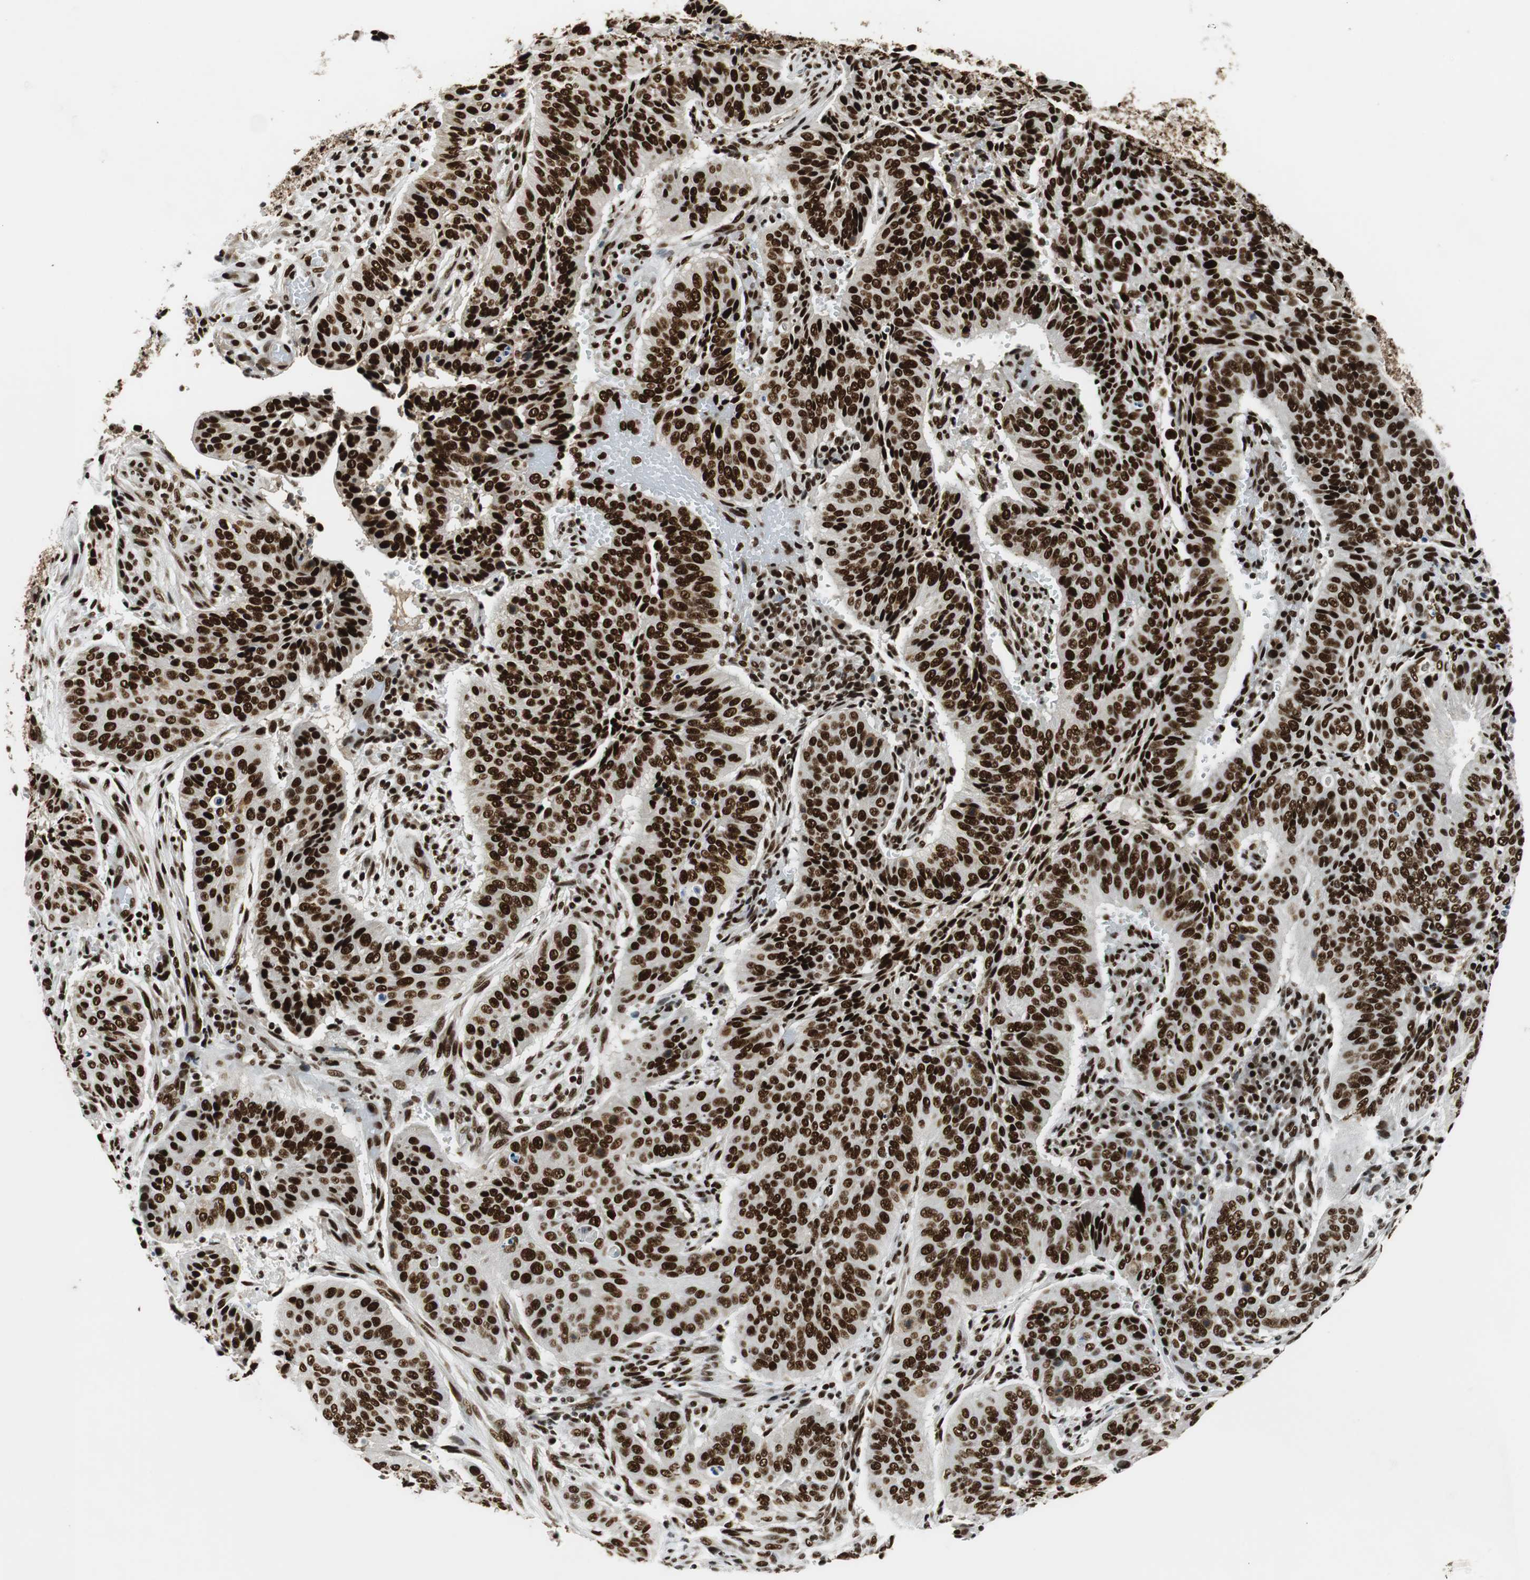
{"staining": {"intensity": "strong", "quantity": ">75%", "location": "nuclear"}, "tissue": "cervical cancer", "cell_type": "Tumor cells", "image_type": "cancer", "snomed": [{"axis": "morphology", "description": "Squamous cell carcinoma, NOS"}, {"axis": "topography", "description": "Cervix"}], "caption": "IHC of cervical squamous cell carcinoma shows high levels of strong nuclear expression in about >75% of tumor cells.", "gene": "PRKDC", "patient": {"sex": "female", "age": 39}}